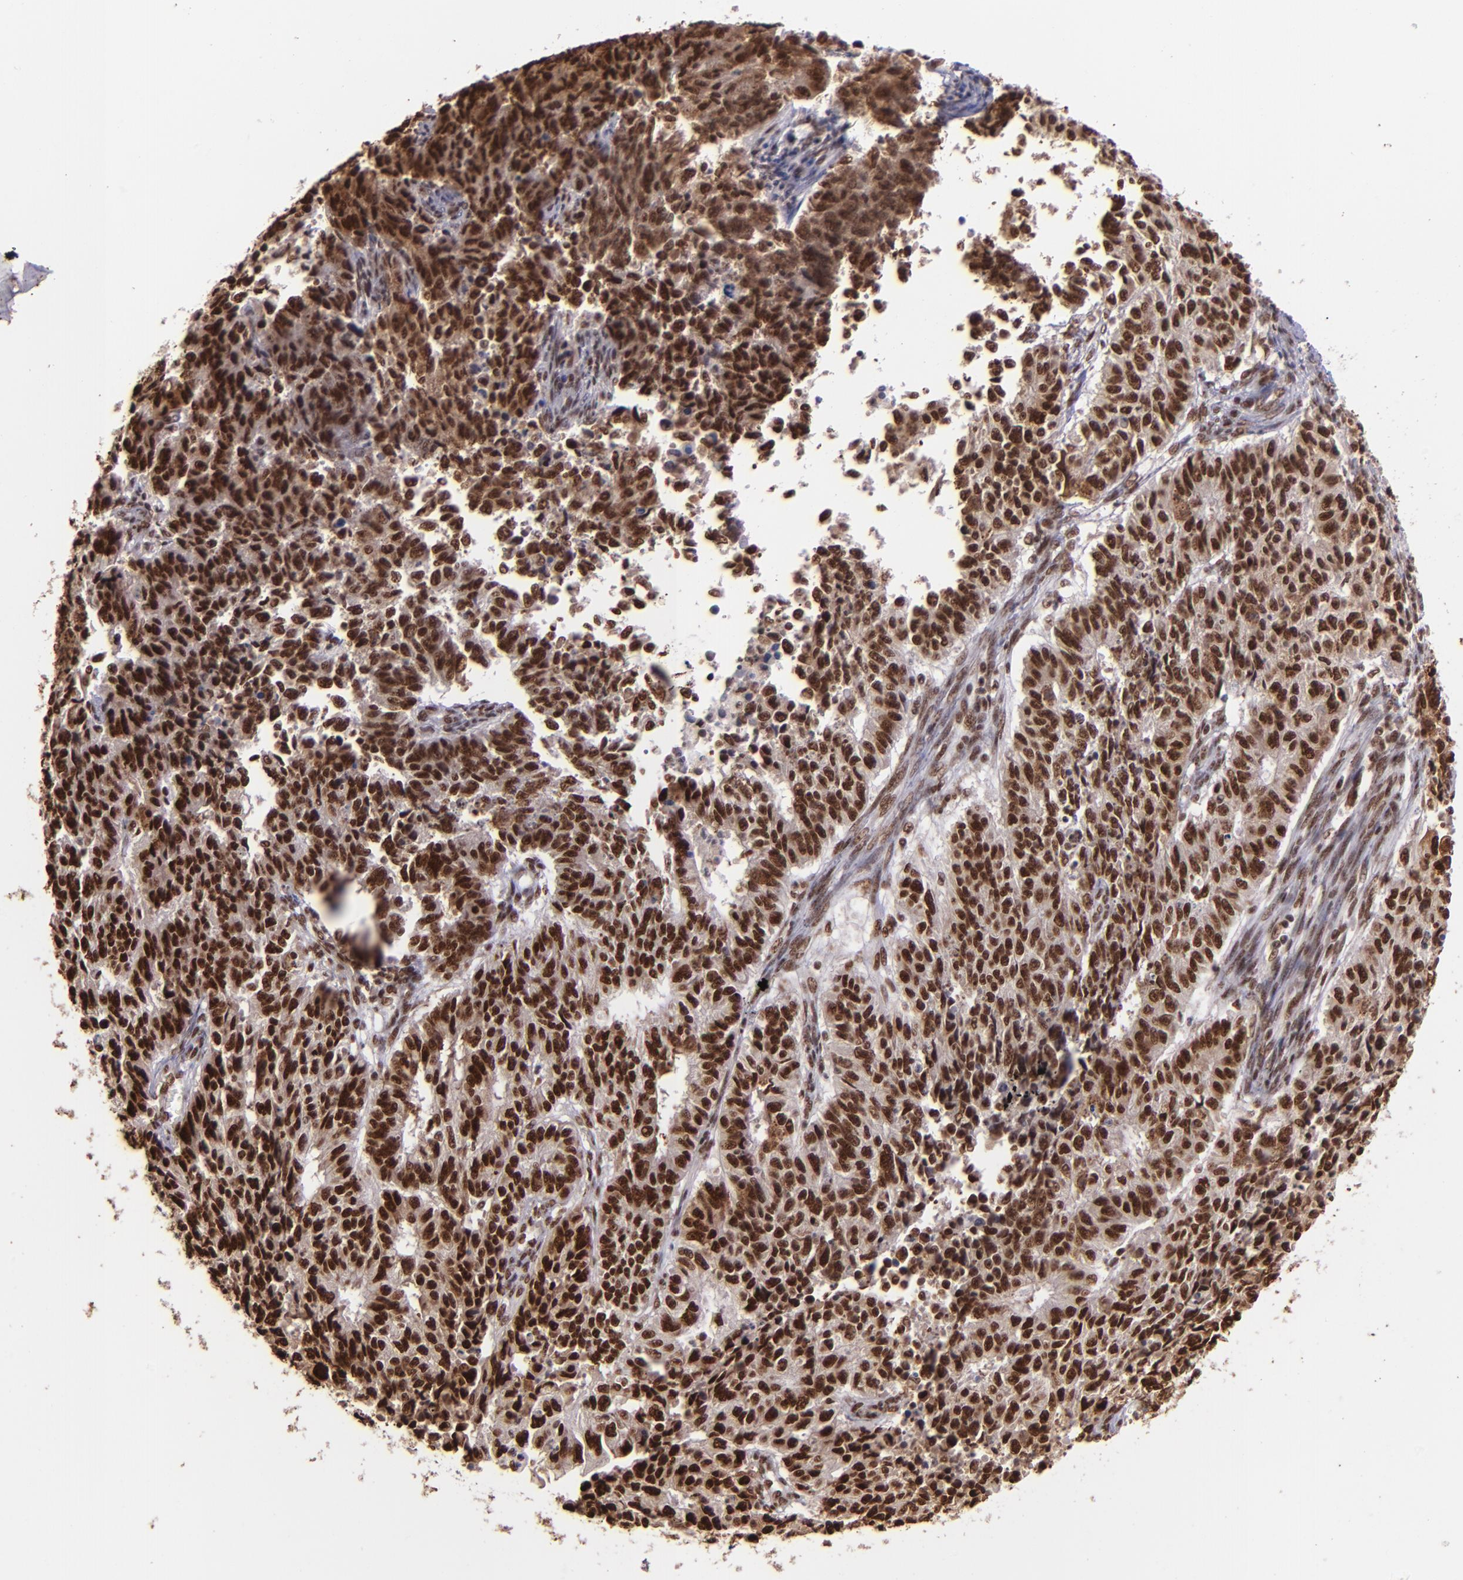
{"staining": {"intensity": "strong", "quantity": ">75%", "location": "nuclear"}, "tissue": "endometrial cancer", "cell_type": "Tumor cells", "image_type": "cancer", "snomed": [{"axis": "morphology", "description": "Adenocarcinoma, NOS"}, {"axis": "topography", "description": "Endometrium"}], "caption": "Immunohistochemical staining of human endometrial adenocarcinoma demonstrates high levels of strong nuclear staining in about >75% of tumor cells.", "gene": "PQBP1", "patient": {"sex": "female", "age": 42}}